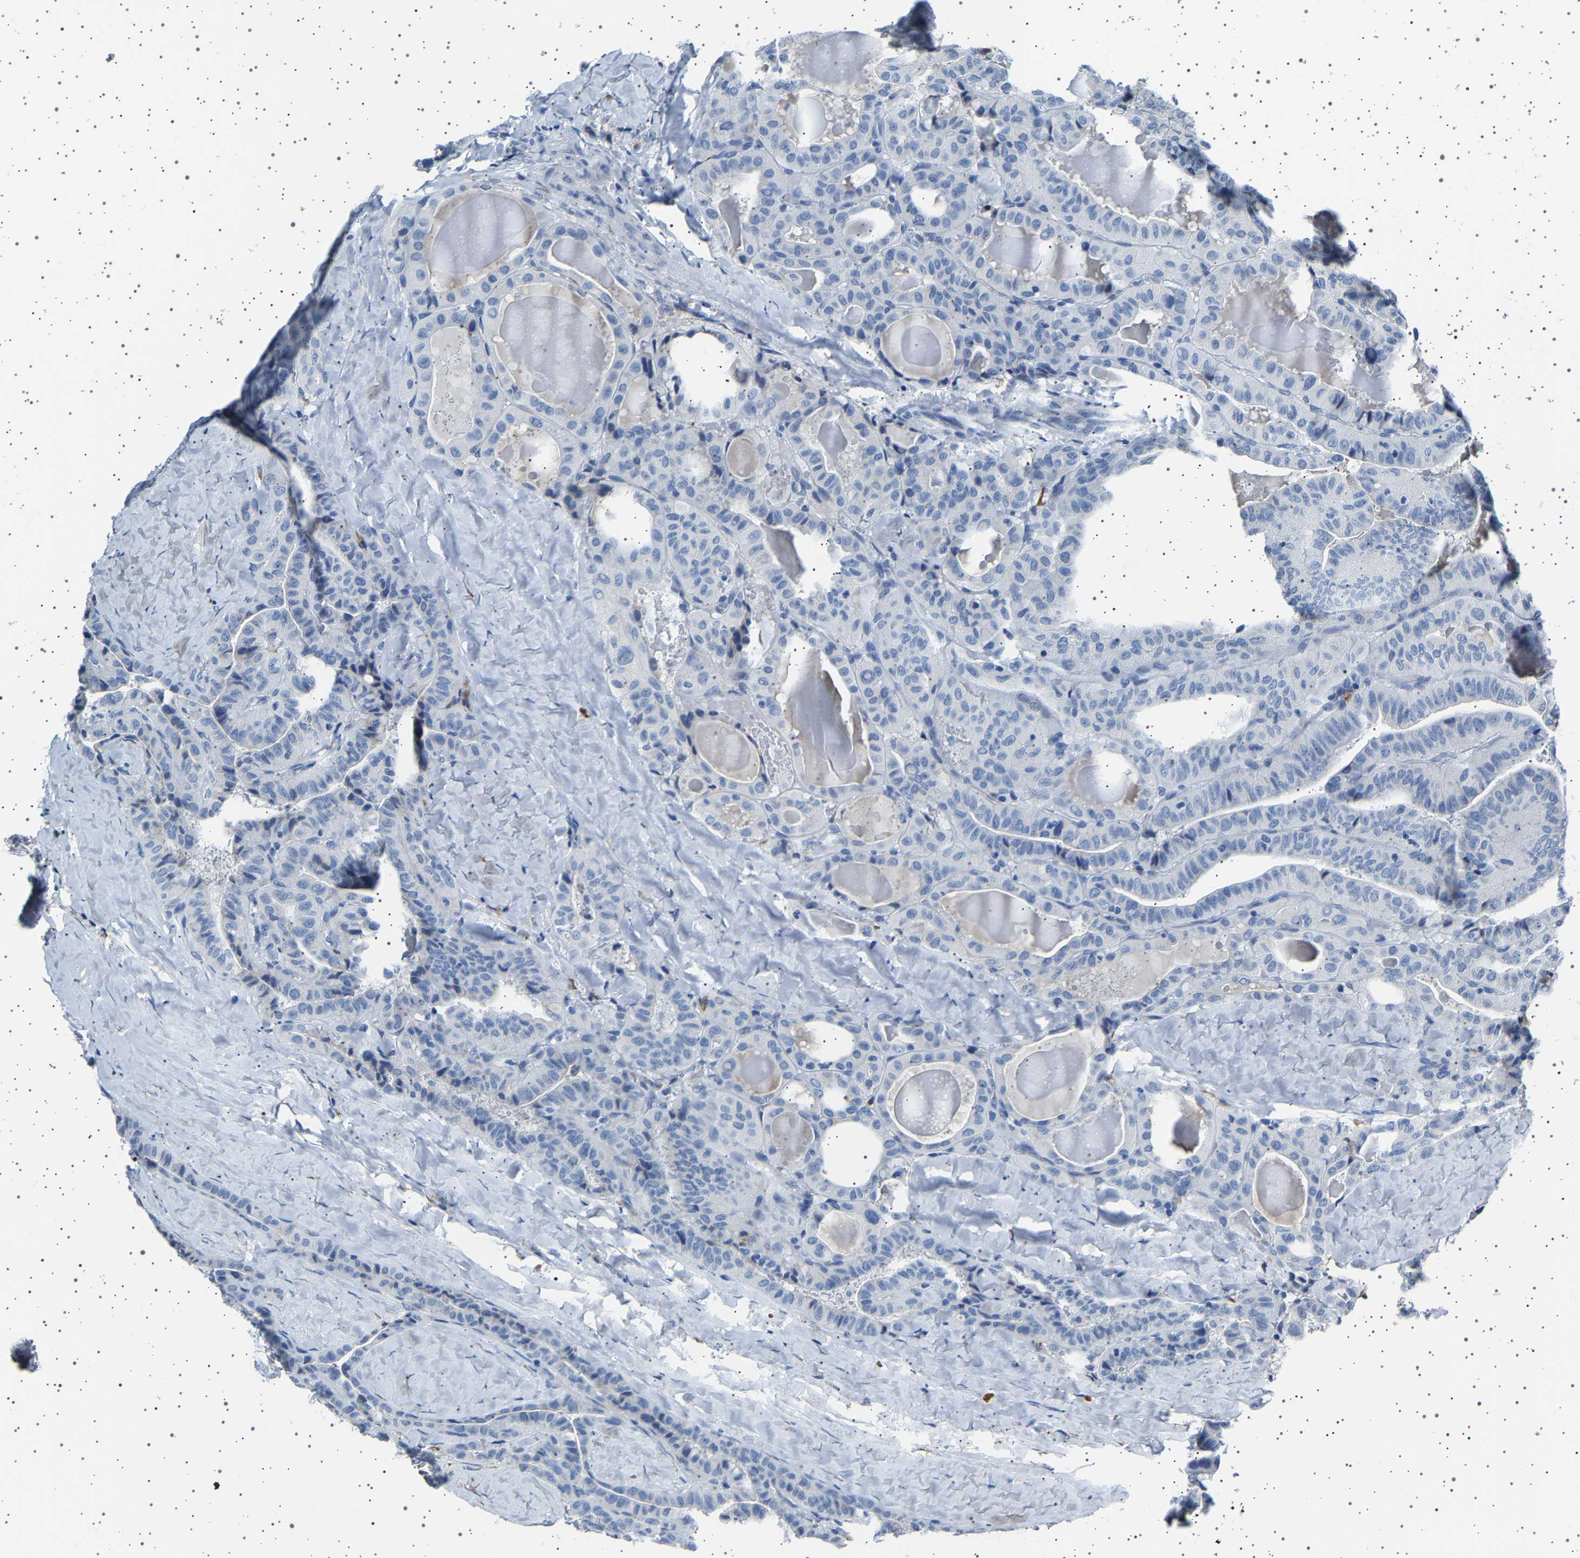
{"staining": {"intensity": "negative", "quantity": "none", "location": "none"}, "tissue": "thyroid cancer", "cell_type": "Tumor cells", "image_type": "cancer", "snomed": [{"axis": "morphology", "description": "Papillary adenocarcinoma, NOS"}, {"axis": "topography", "description": "Thyroid gland"}], "caption": "Immunohistochemical staining of thyroid cancer displays no significant positivity in tumor cells. Brightfield microscopy of IHC stained with DAB (3,3'-diaminobenzidine) (brown) and hematoxylin (blue), captured at high magnification.", "gene": "FTCD", "patient": {"sex": "male", "age": 77}}